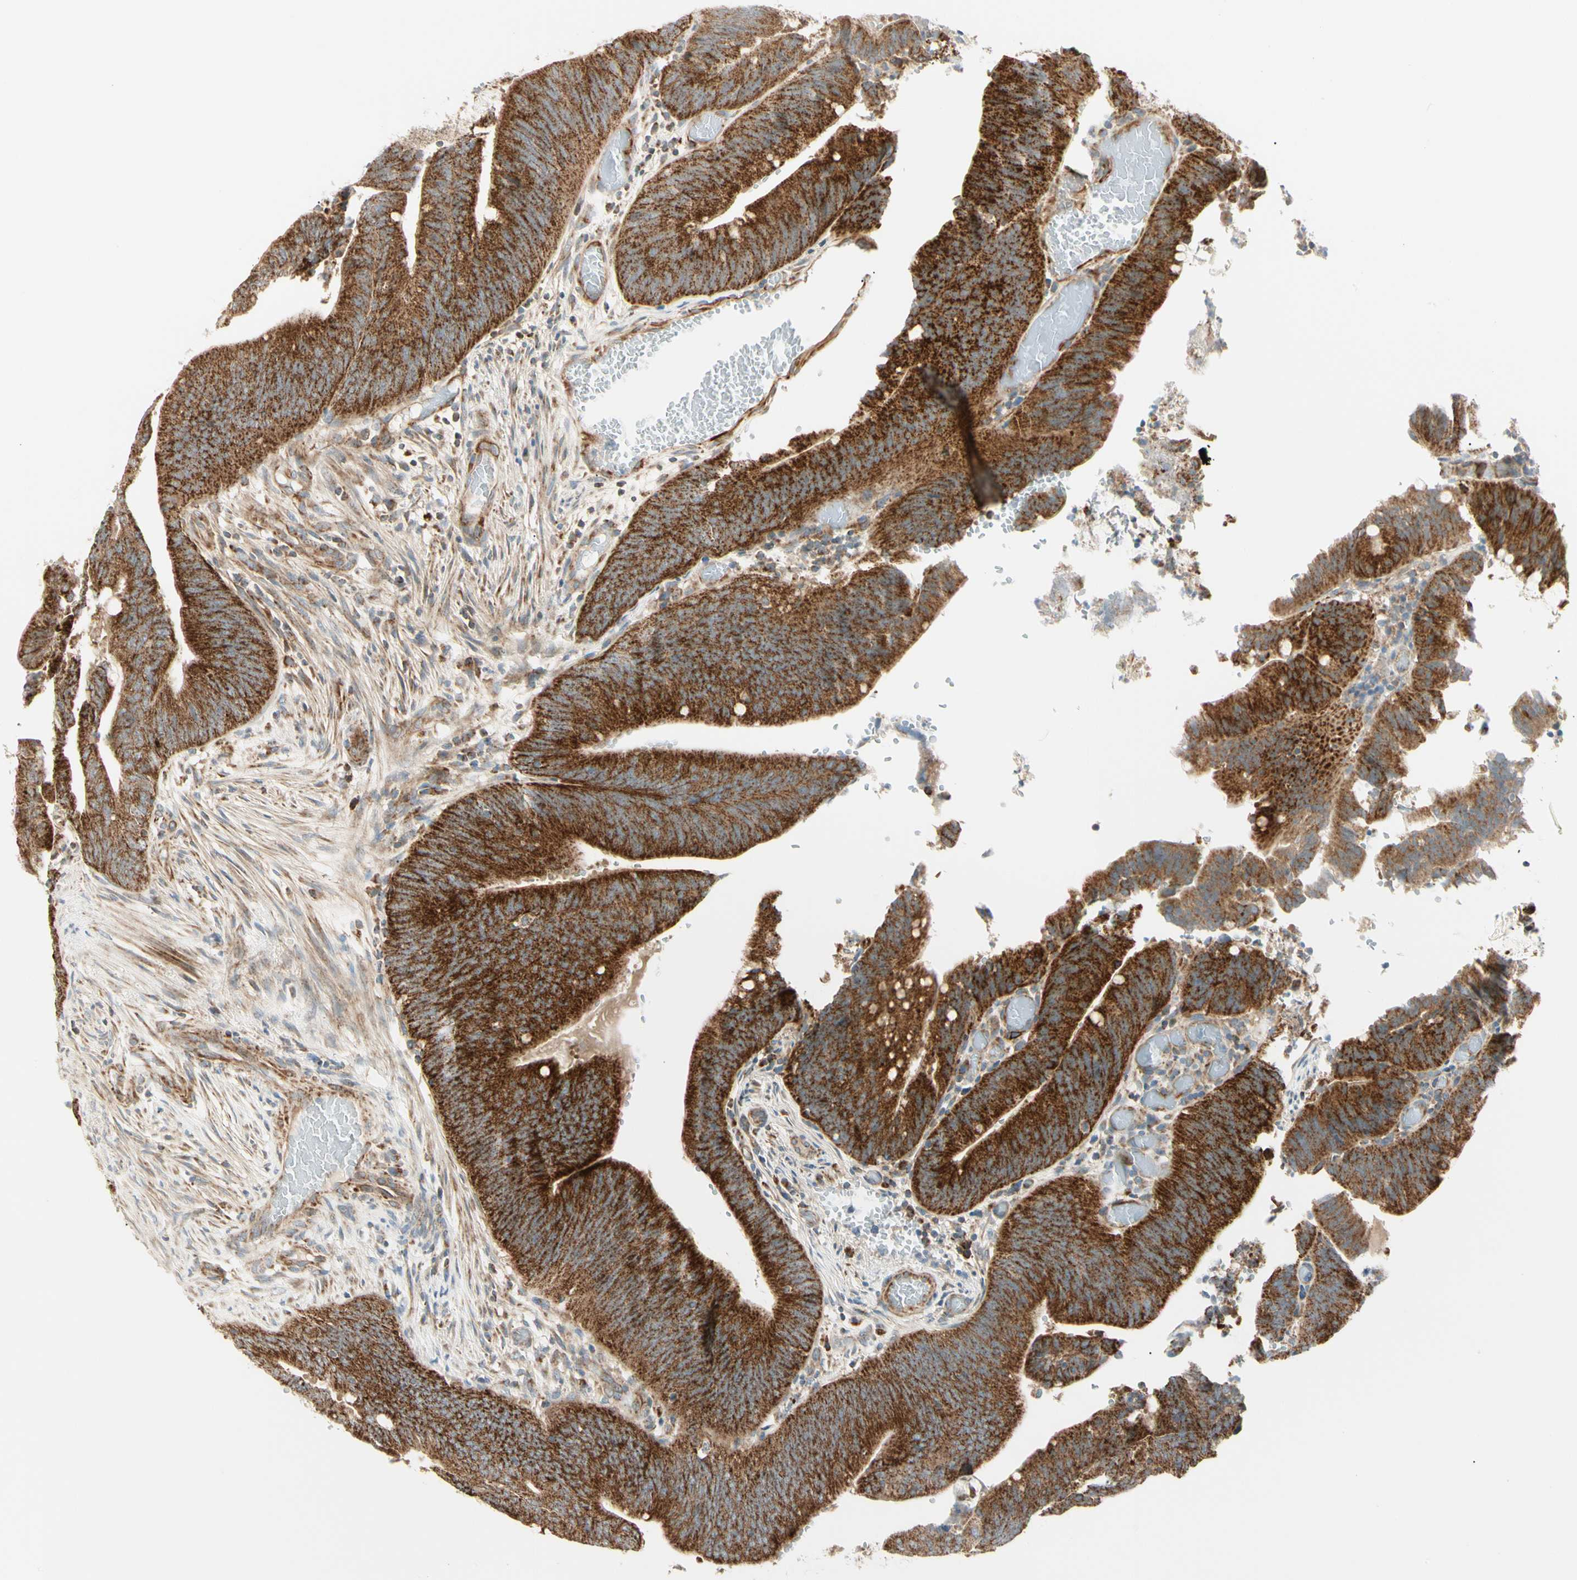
{"staining": {"intensity": "strong", "quantity": ">75%", "location": "cytoplasmic/membranous"}, "tissue": "colorectal cancer", "cell_type": "Tumor cells", "image_type": "cancer", "snomed": [{"axis": "morphology", "description": "Adenocarcinoma, NOS"}, {"axis": "topography", "description": "Rectum"}], "caption": "A micrograph showing strong cytoplasmic/membranous staining in approximately >75% of tumor cells in colorectal adenocarcinoma, as visualized by brown immunohistochemical staining.", "gene": "TBC1D10A", "patient": {"sex": "female", "age": 66}}